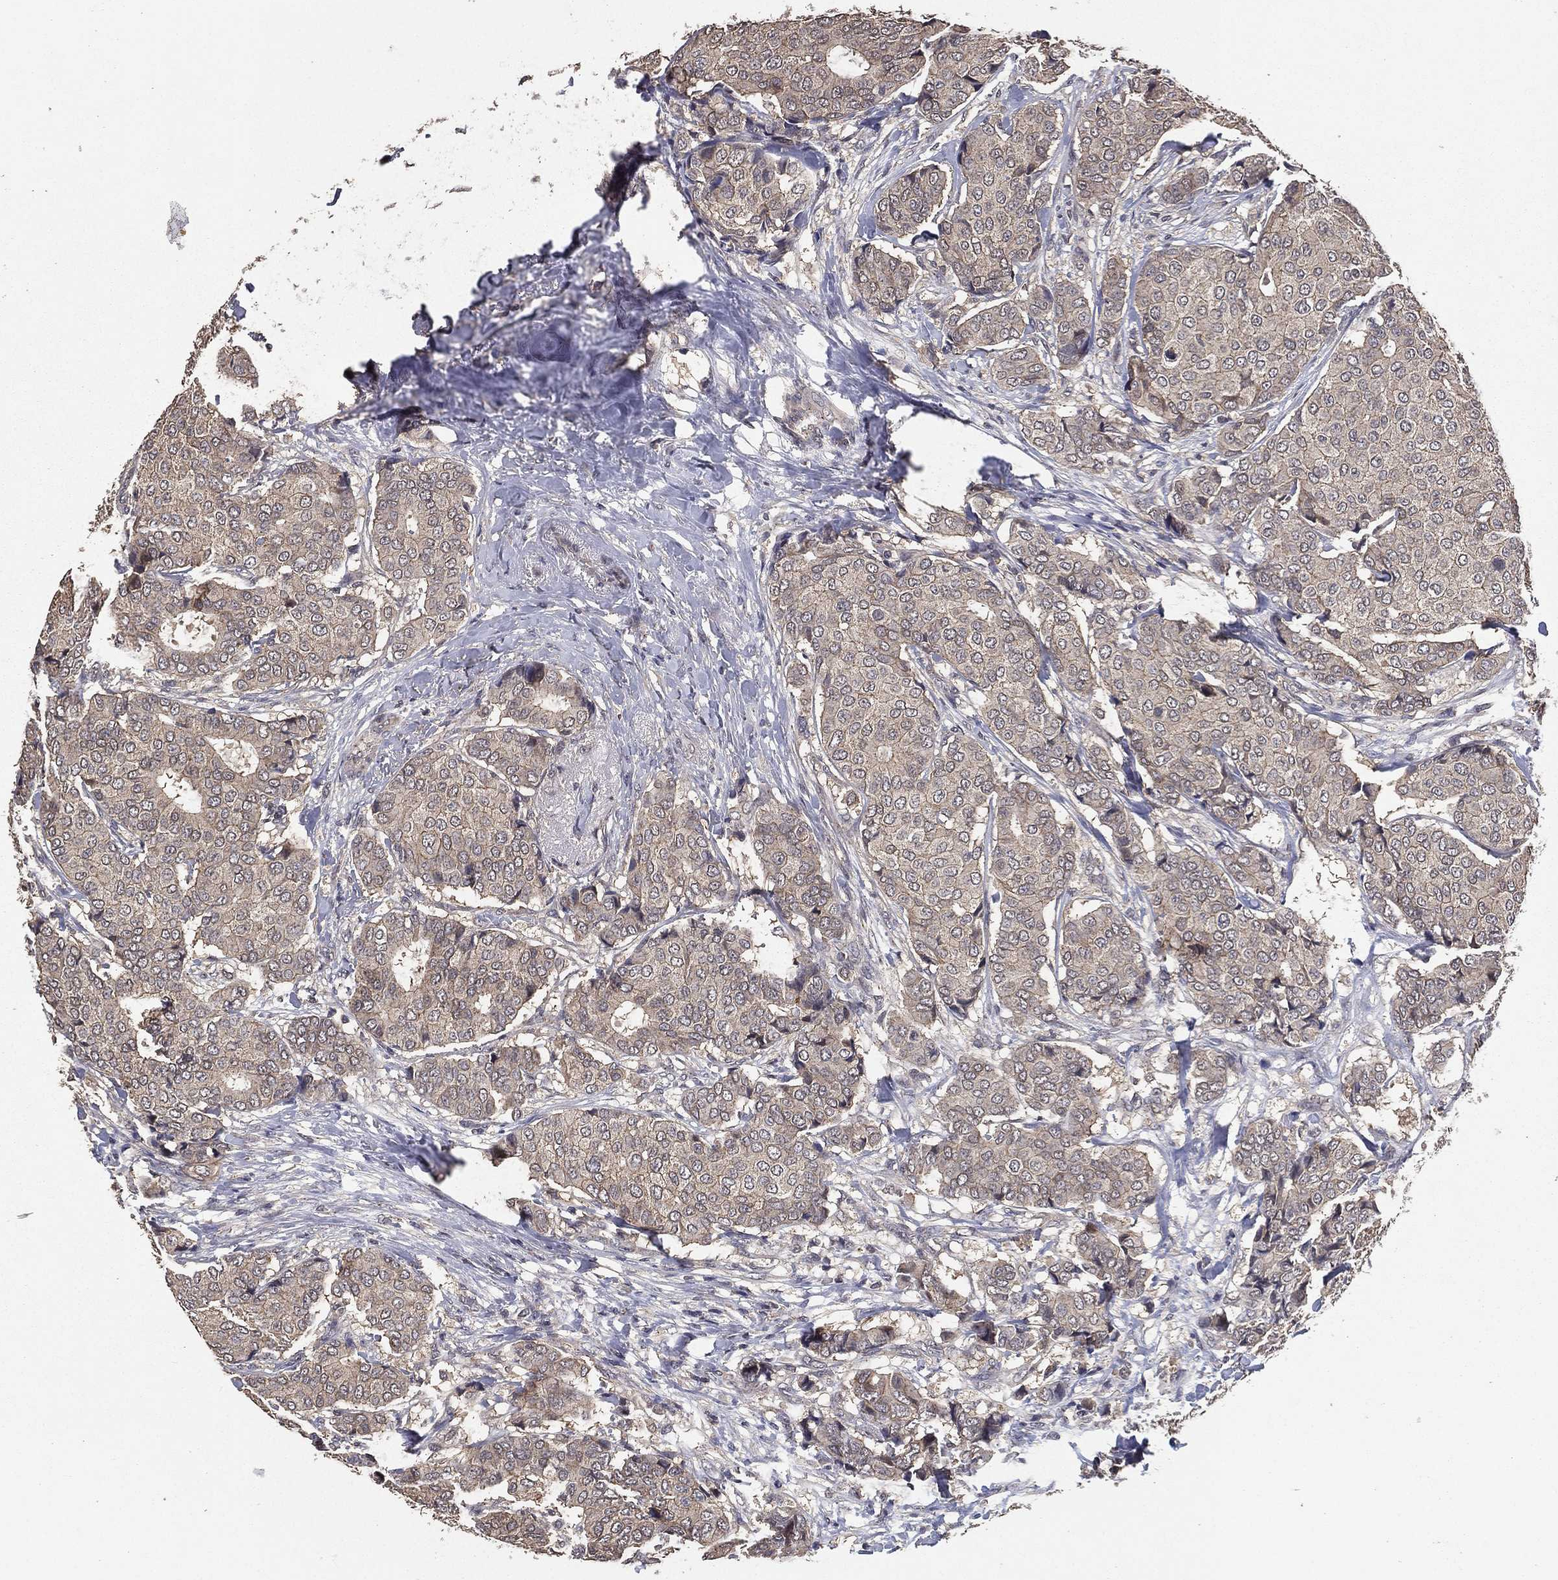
{"staining": {"intensity": "weak", "quantity": "25%-75%", "location": "cytoplasmic/membranous"}, "tissue": "breast cancer", "cell_type": "Tumor cells", "image_type": "cancer", "snomed": [{"axis": "morphology", "description": "Duct carcinoma"}, {"axis": "topography", "description": "Breast"}], "caption": "DAB (3,3'-diaminobenzidine) immunohistochemical staining of breast invasive ductal carcinoma displays weak cytoplasmic/membranous protein positivity in about 25%-75% of tumor cells.", "gene": "PCNT", "patient": {"sex": "female", "age": 75}}